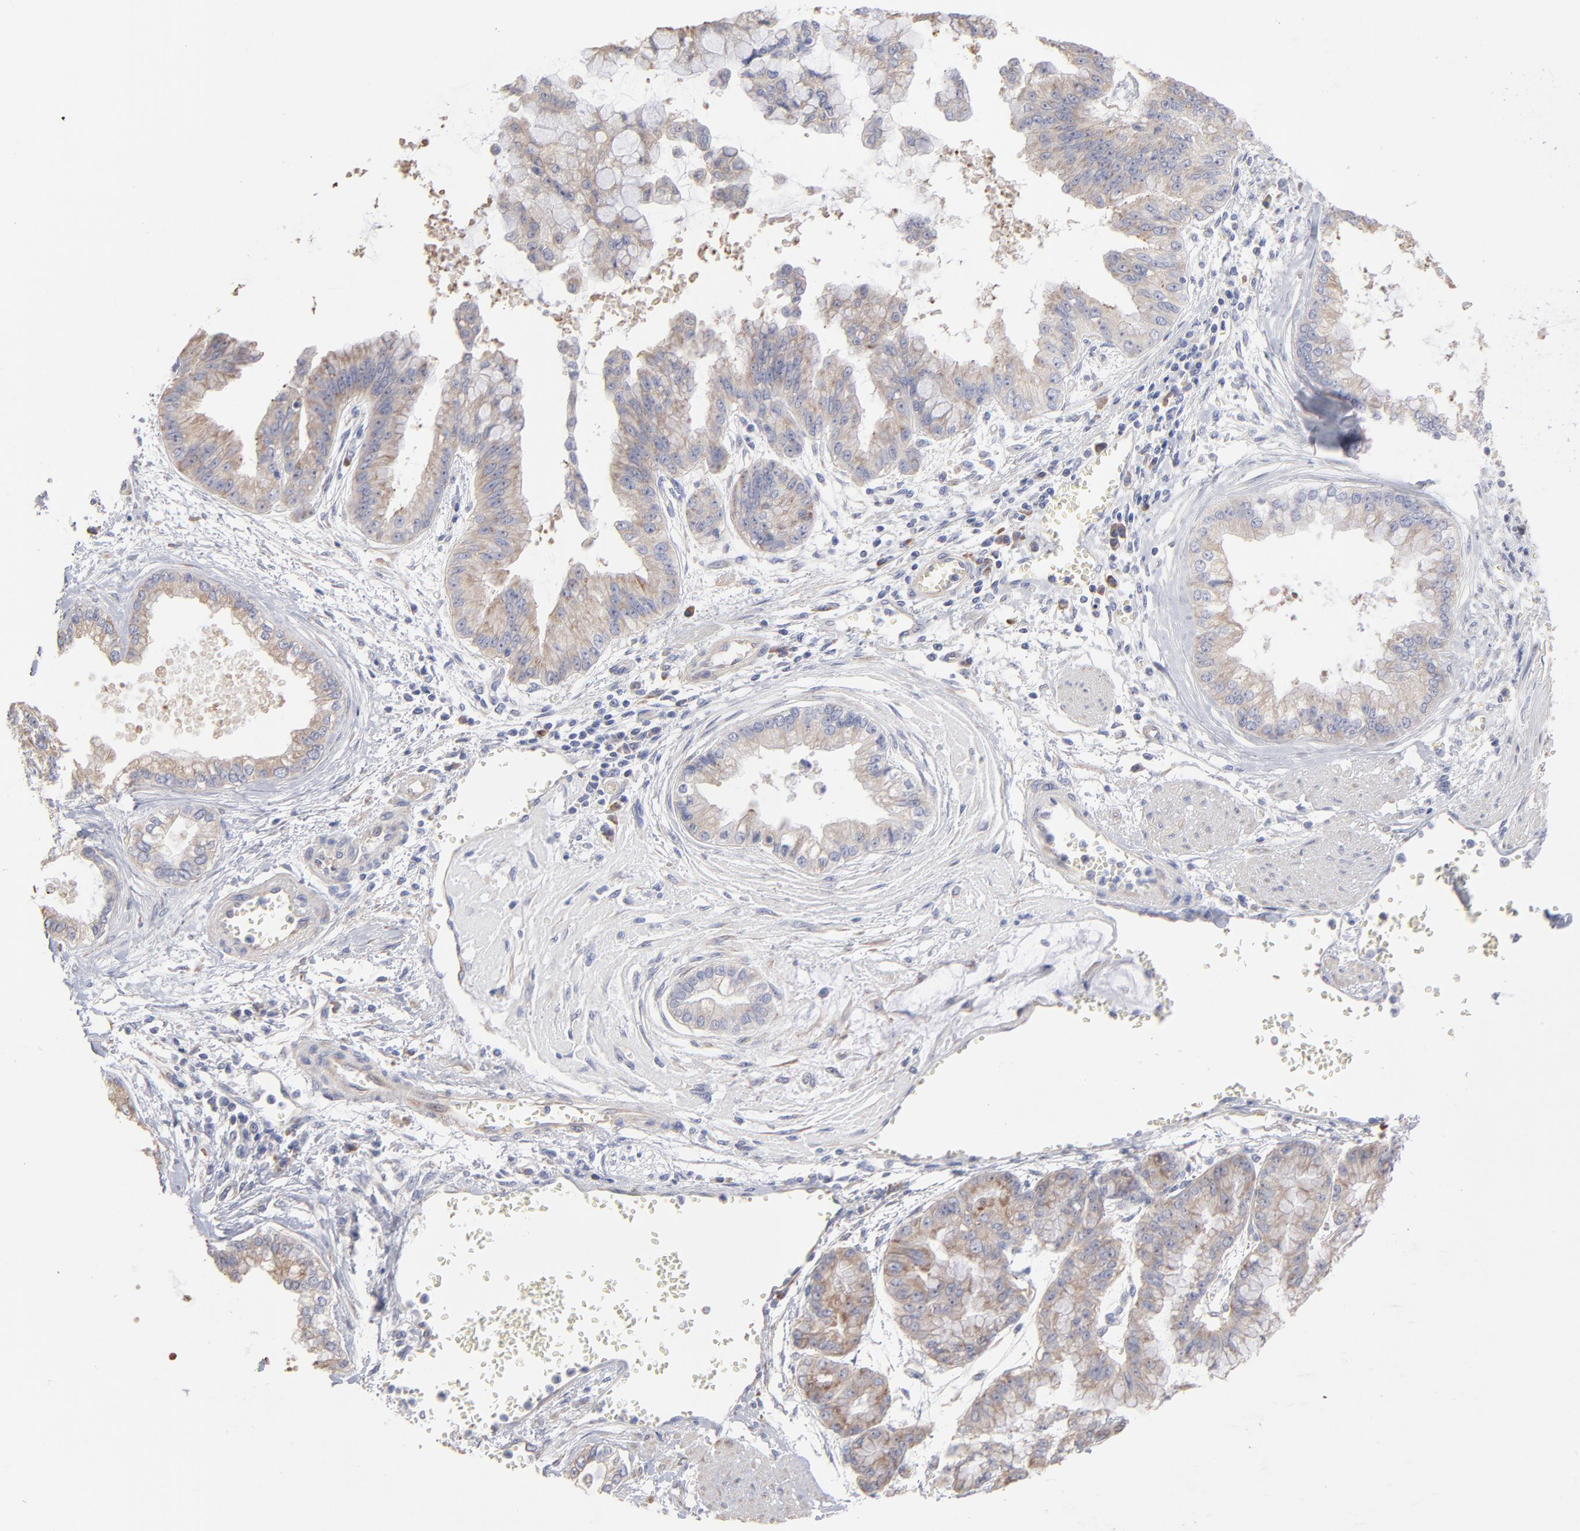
{"staining": {"intensity": "weak", "quantity": ">75%", "location": "cytoplasmic/membranous"}, "tissue": "liver cancer", "cell_type": "Tumor cells", "image_type": "cancer", "snomed": [{"axis": "morphology", "description": "Cholangiocarcinoma"}, {"axis": "topography", "description": "Liver"}], "caption": "Immunohistochemical staining of human liver cancer (cholangiocarcinoma) shows low levels of weak cytoplasmic/membranous protein positivity in approximately >75% of tumor cells.", "gene": "RPL3", "patient": {"sex": "female", "age": 79}}